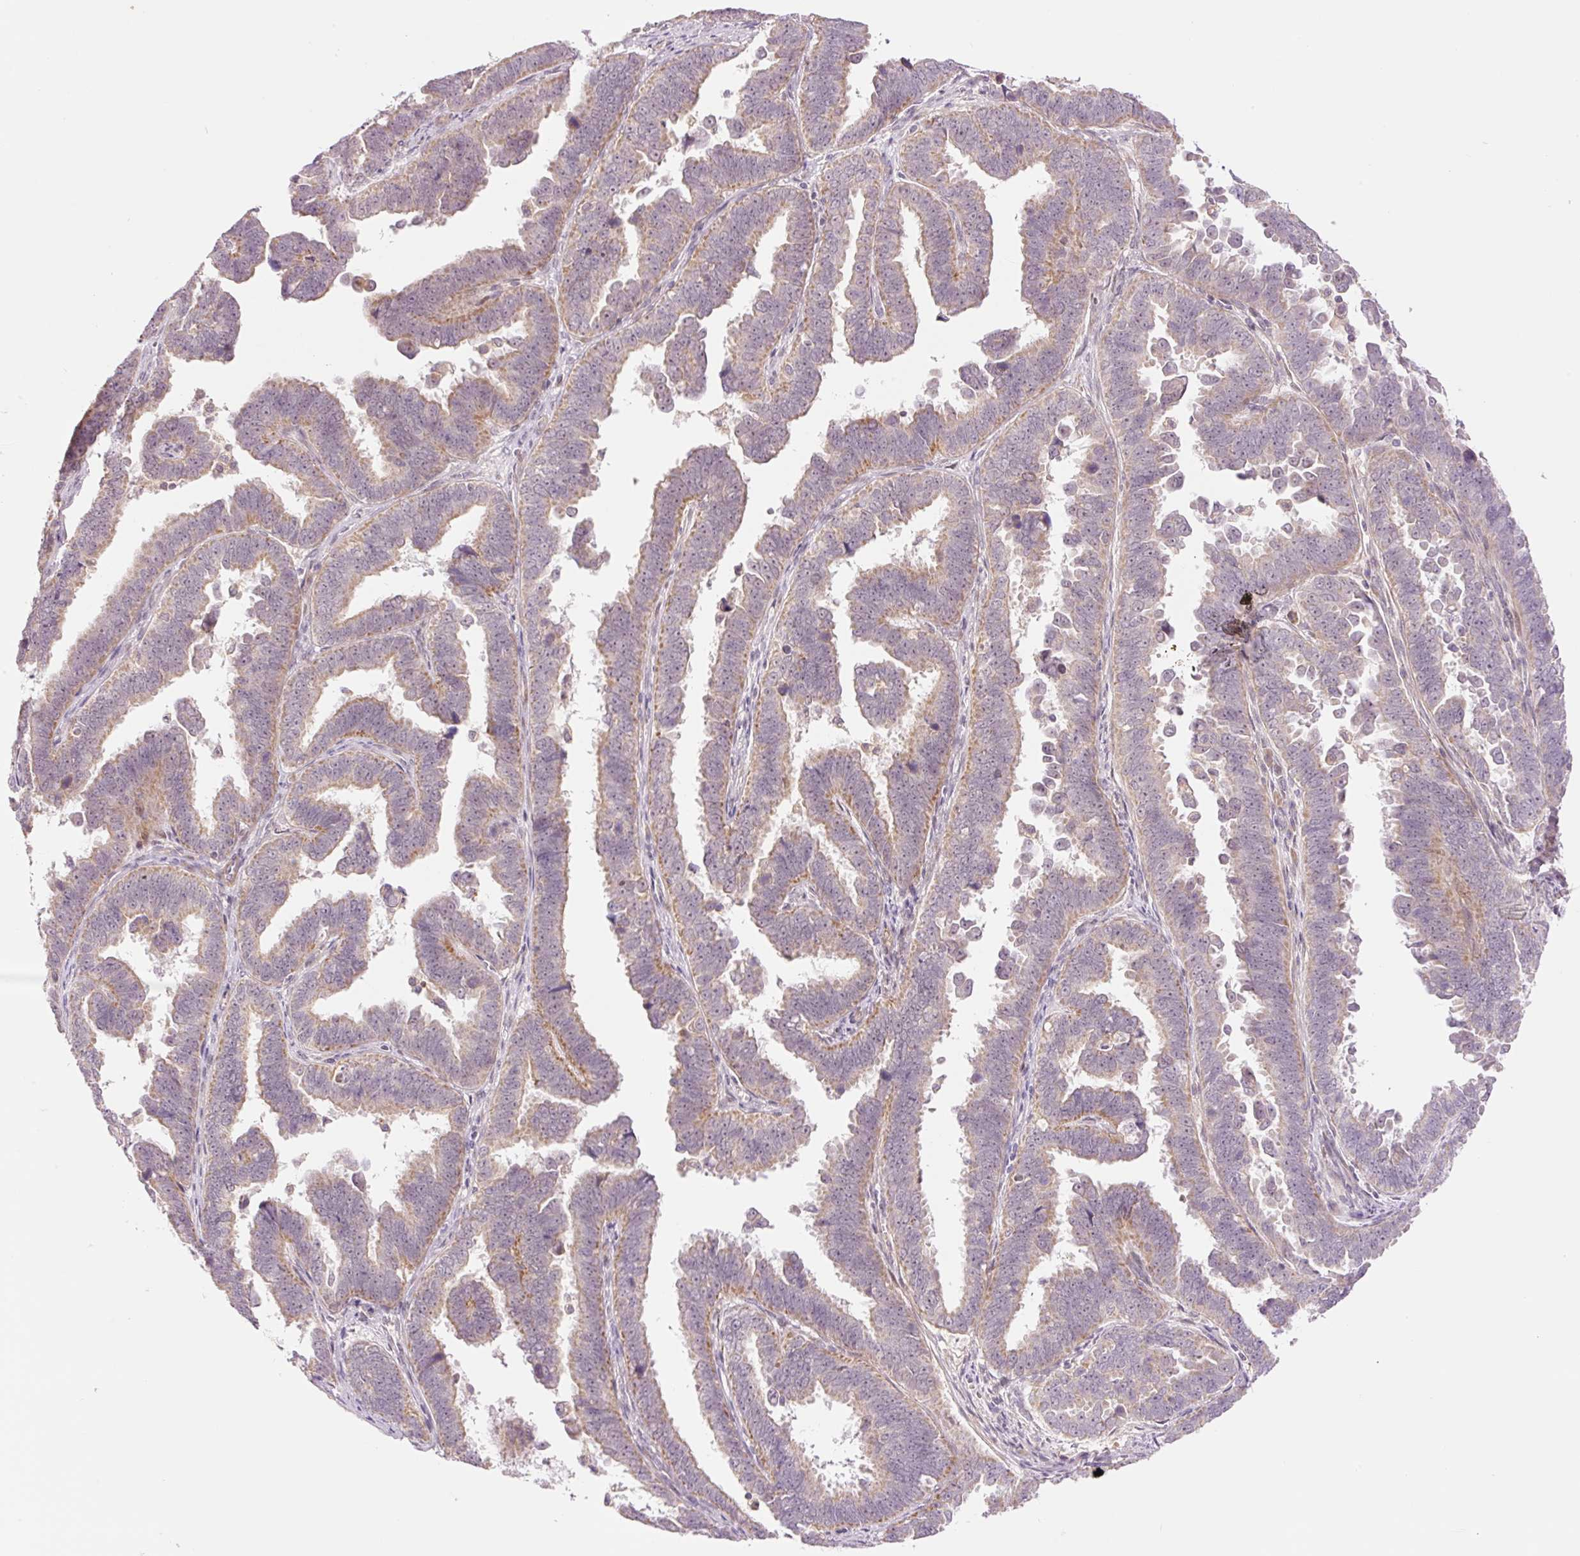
{"staining": {"intensity": "moderate", "quantity": "25%-75%", "location": "cytoplasmic/membranous"}, "tissue": "endometrial cancer", "cell_type": "Tumor cells", "image_type": "cancer", "snomed": [{"axis": "morphology", "description": "Adenocarcinoma, NOS"}, {"axis": "topography", "description": "Endometrium"}], "caption": "Immunohistochemical staining of human adenocarcinoma (endometrial) exhibits moderate cytoplasmic/membranous protein expression in approximately 25%-75% of tumor cells.", "gene": "SLC29A3", "patient": {"sex": "female", "age": 75}}